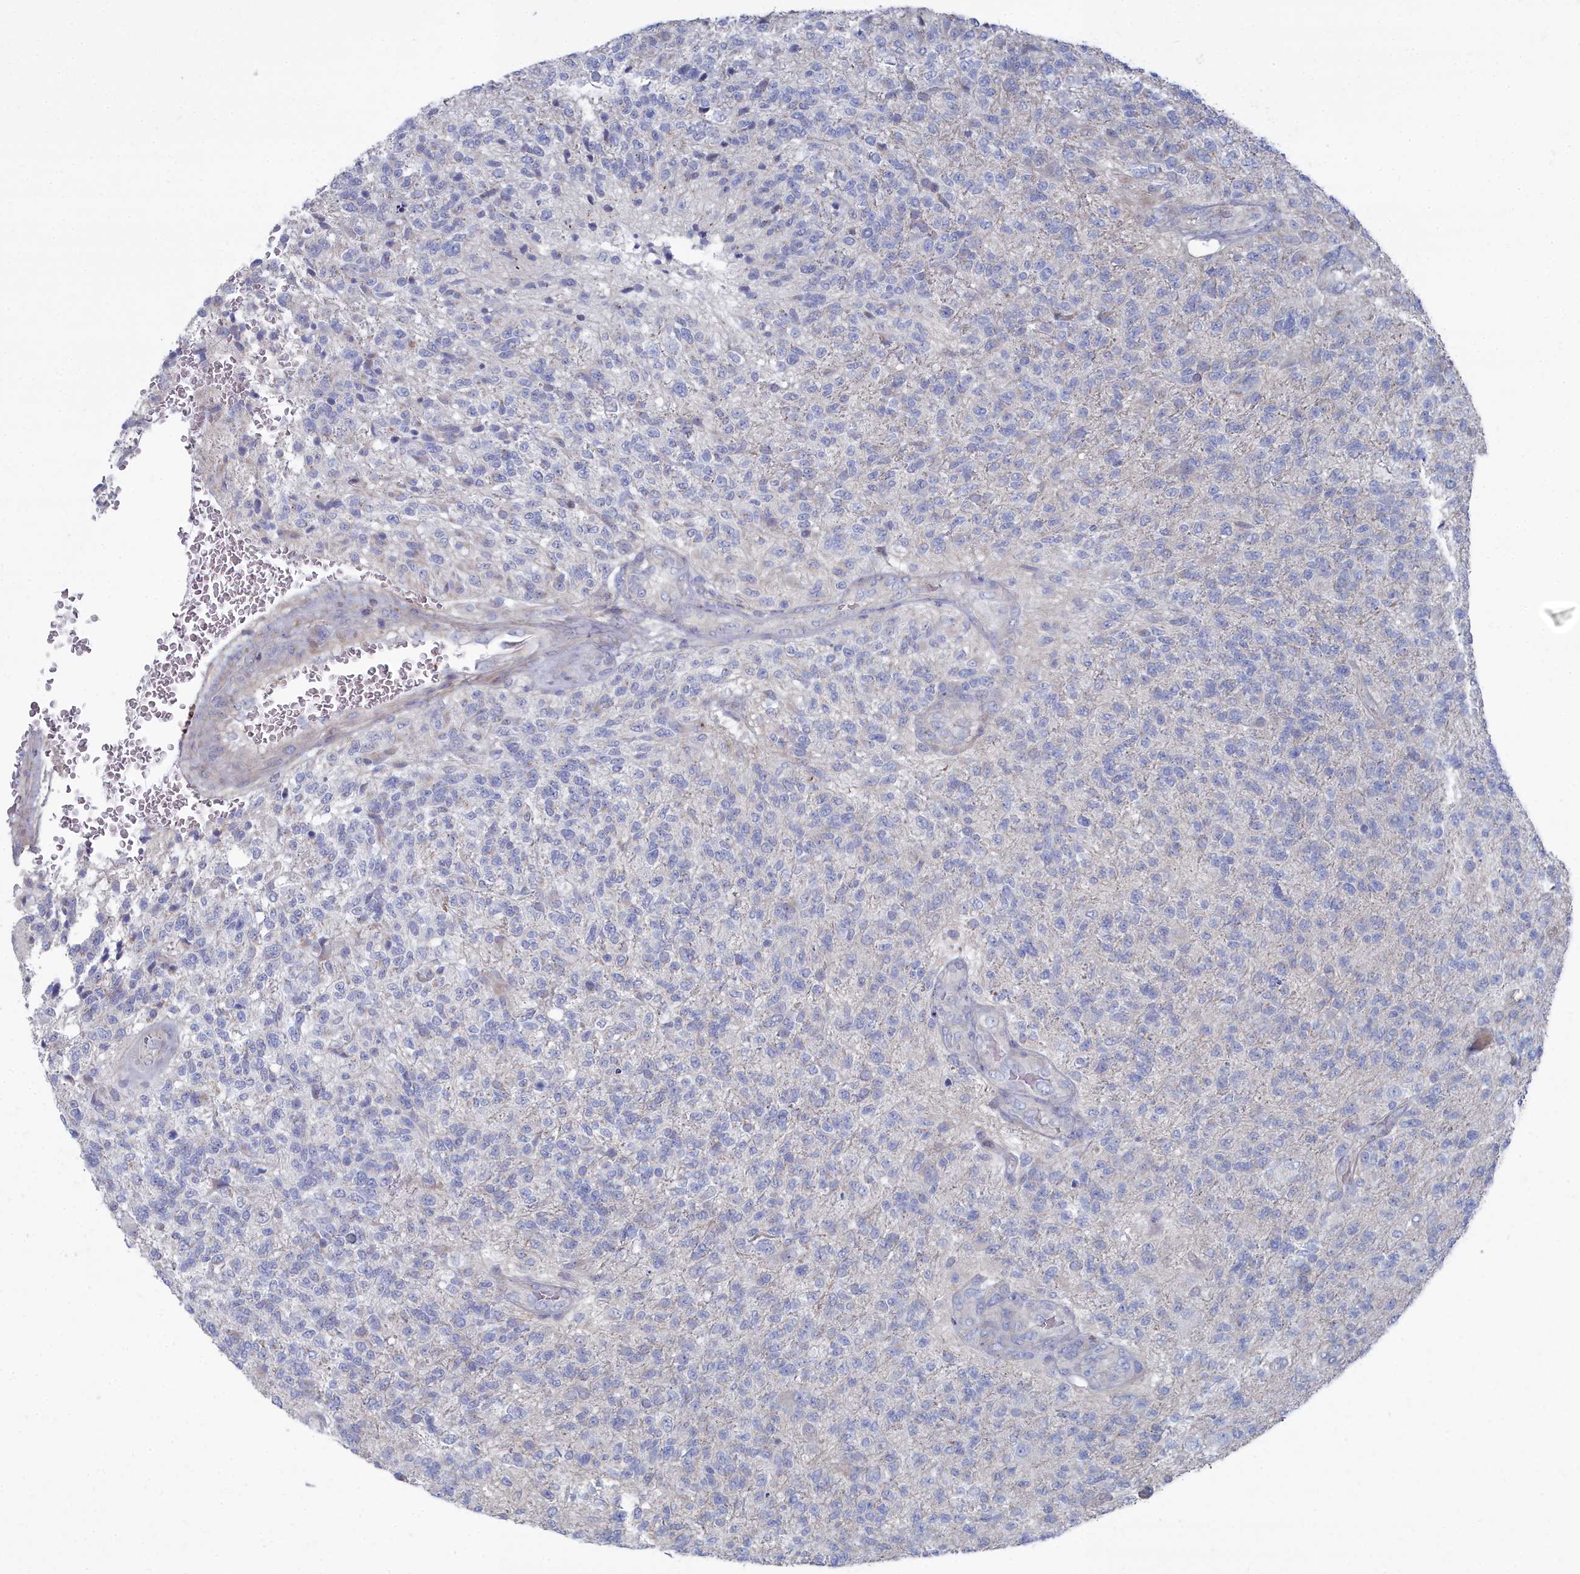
{"staining": {"intensity": "negative", "quantity": "none", "location": "none"}, "tissue": "glioma", "cell_type": "Tumor cells", "image_type": "cancer", "snomed": [{"axis": "morphology", "description": "Glioma, malignant, High grade"}, {"axis": "topography", "description": "Brain"}], "caption": "The immunohistochemistry micrograph has no significant expression in tumor cells of glioma tissue.", "gene": "SHISAL2A", "patient": {"sex": "male", "age": 56}}